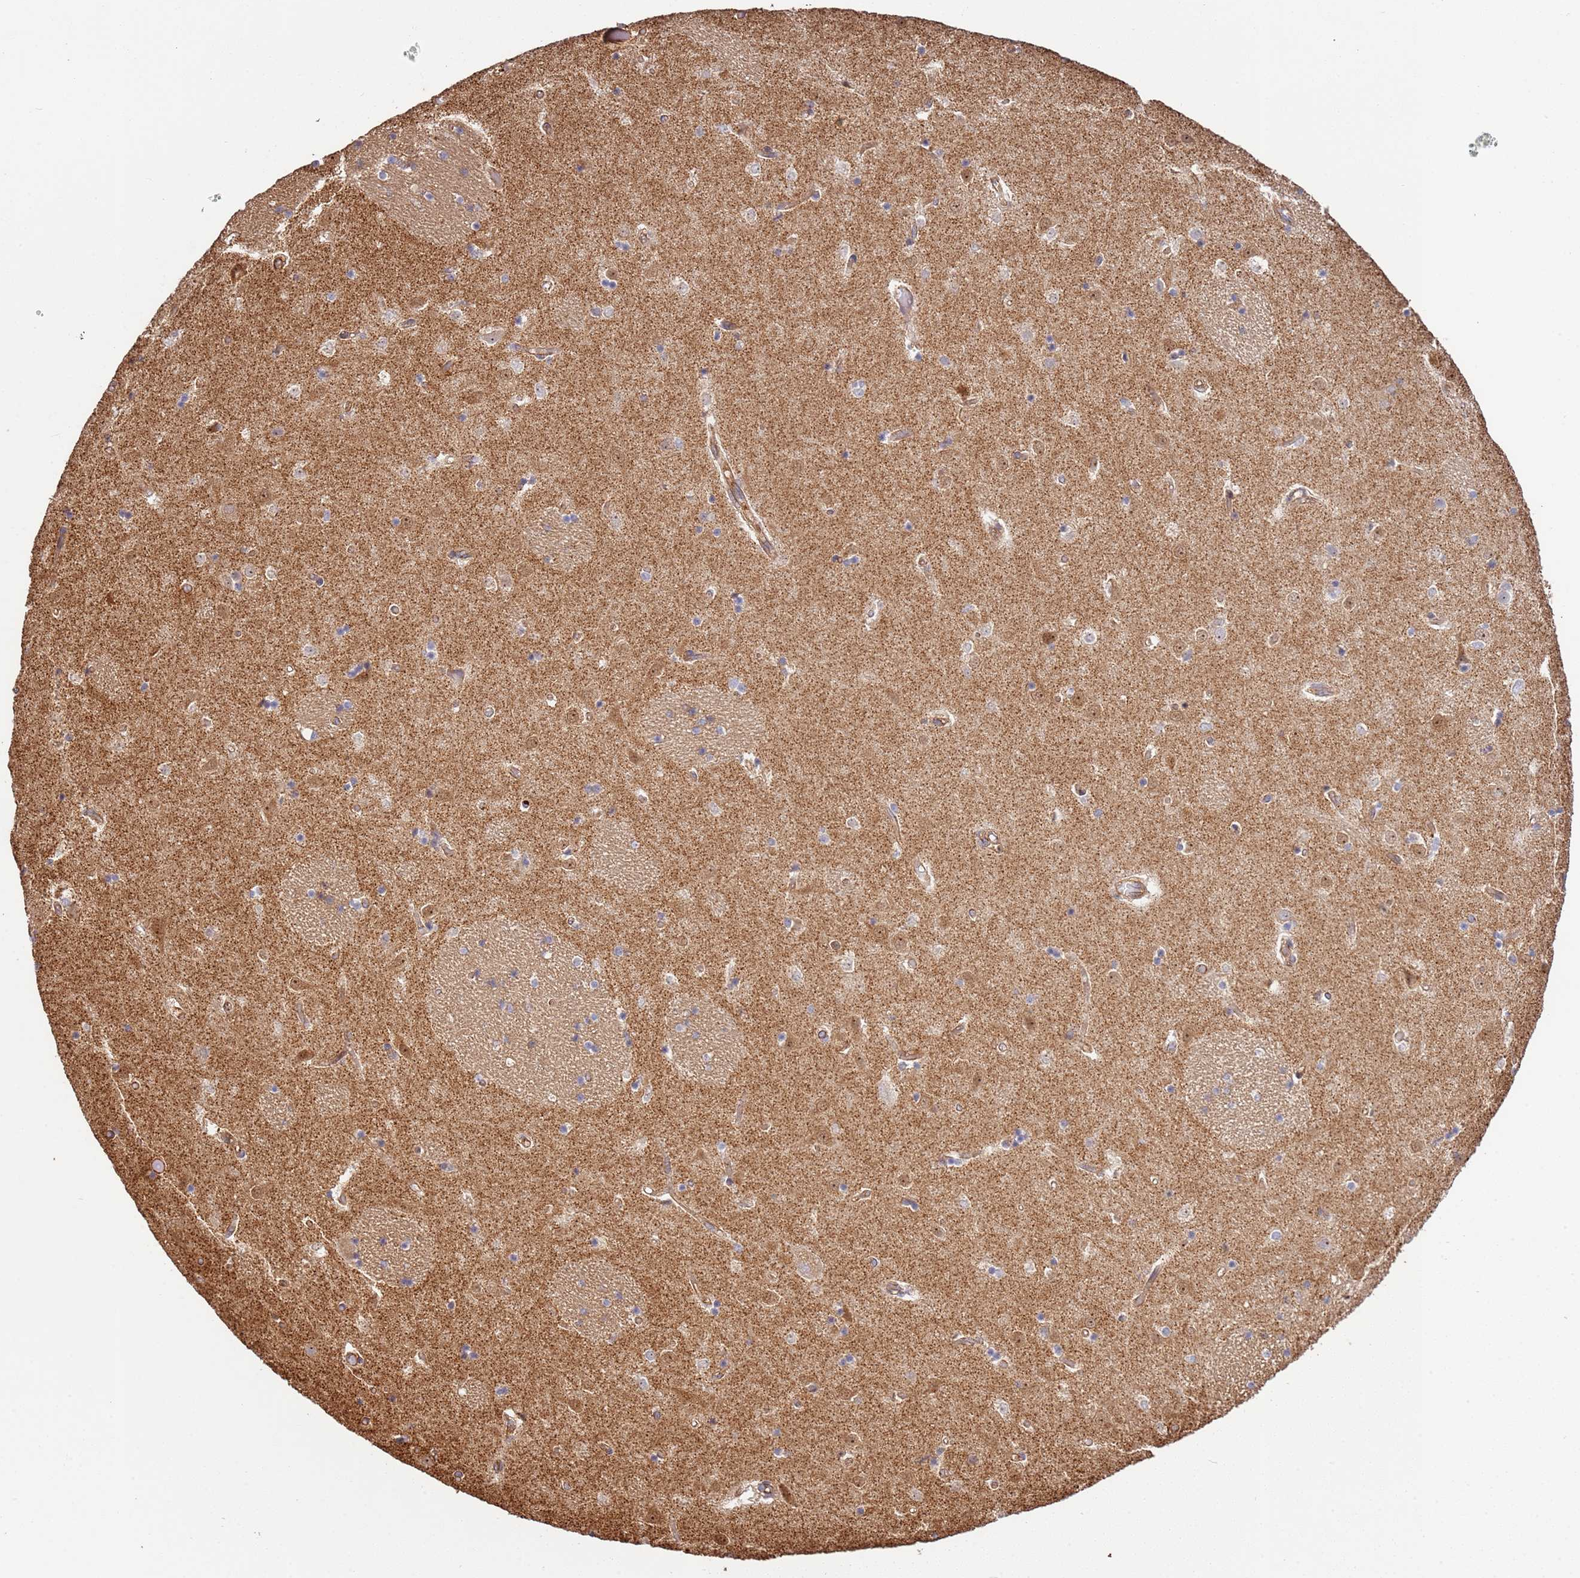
{"staining": {"intensity": "weak", "quantity": "<25%", "location": "cytoplasmic/membranous"}, "tissue": "caudate", "cell_type": "Glial cells", "image_type": "normal", "snomed": [{"axis": "morphology", "description": "Normal tissue, NOS"}, {"axis": "topography", "description": "Lateral ventricle wall"}], "caption": "Immunohistochemical staining of benign caudate shows no significant positivity in glial cells.", "gene": "NDUFAF4", "patient": {"sex": "female", "age": 52}}